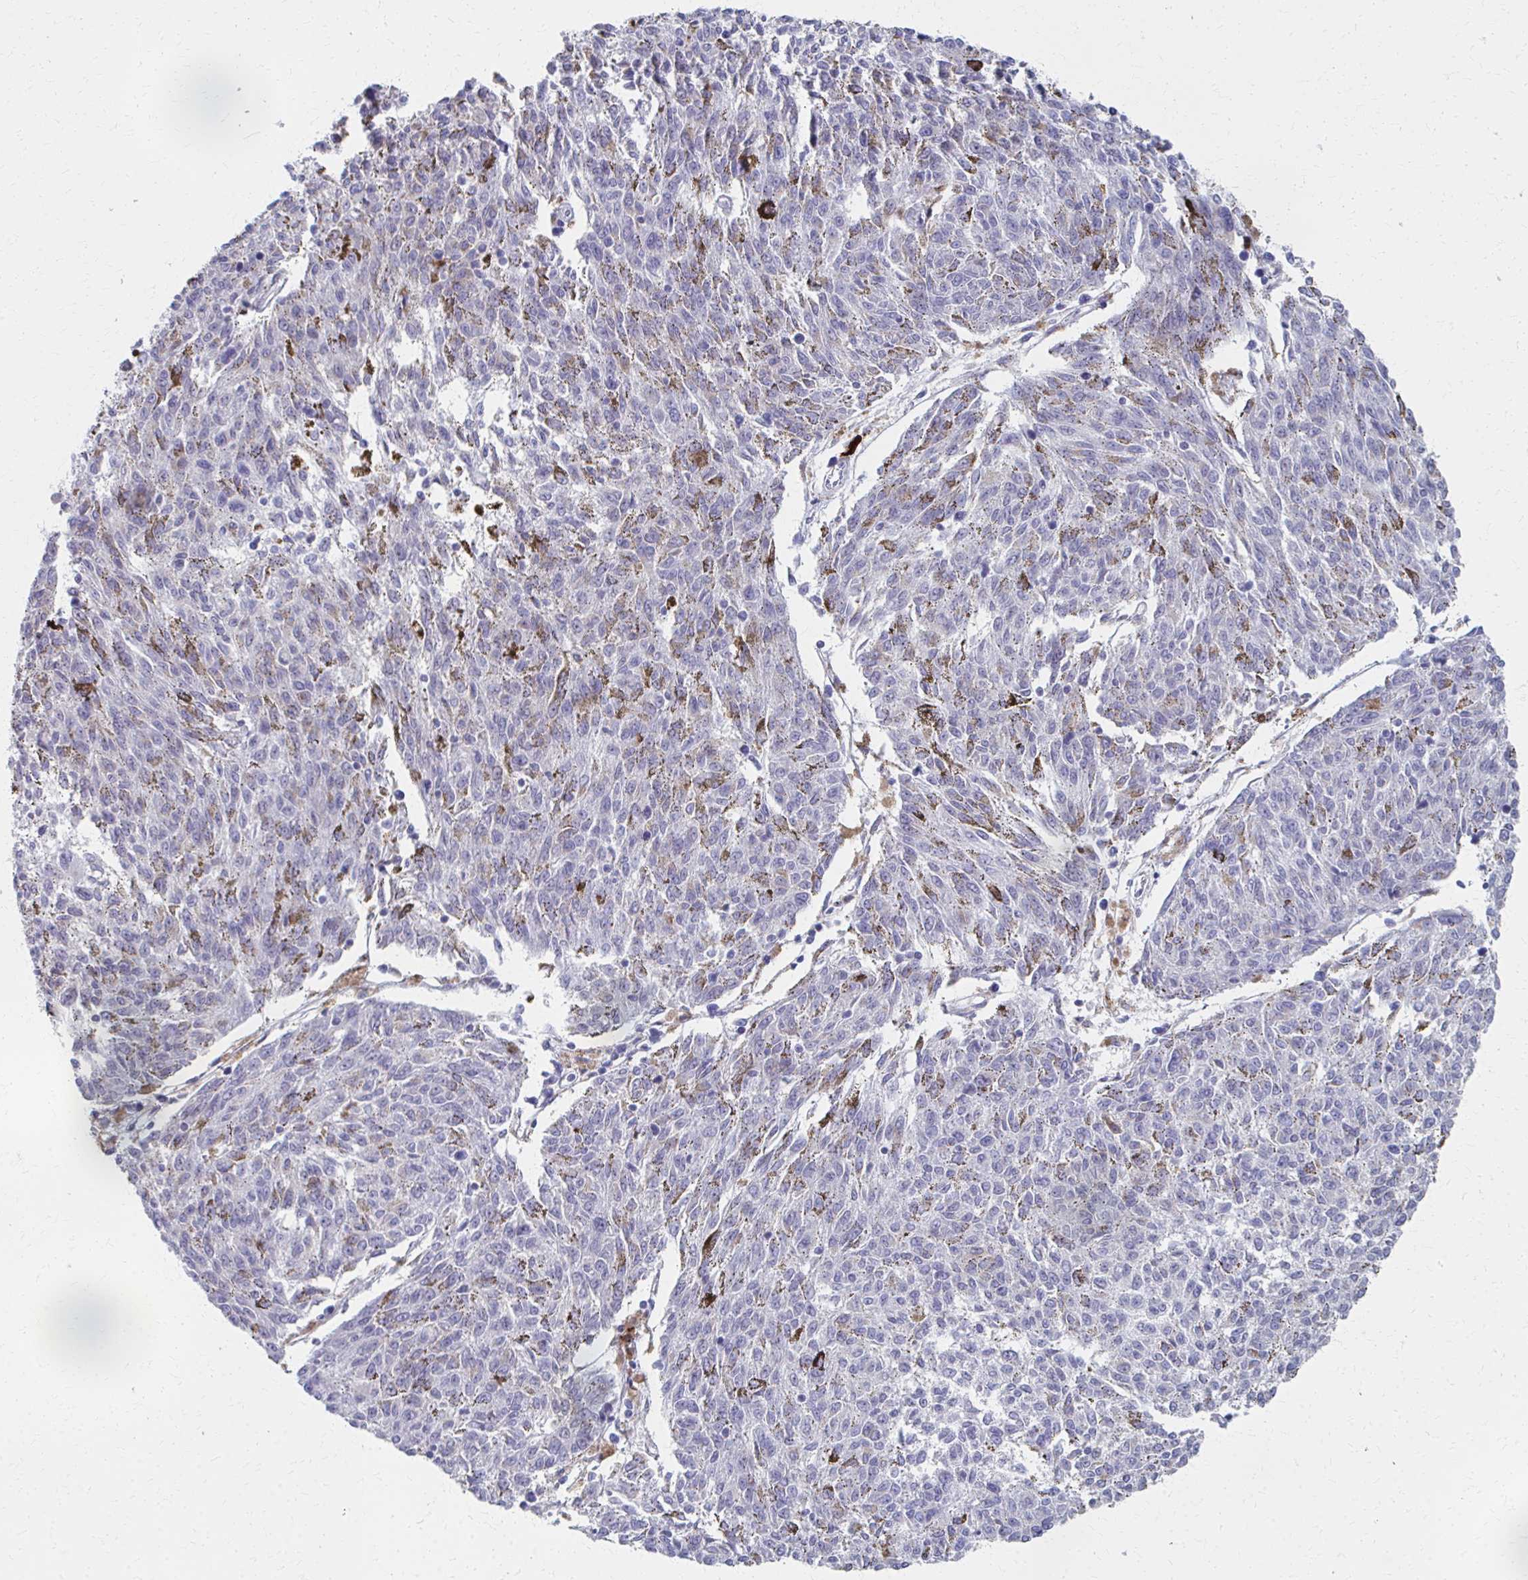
{"staining": {"intensity": "negative", "quantity": "none", "location": "none"}, "tissue": "melanoma", "cell_type": "Tumor cells", "image_type": "cancer", "snomed": [{"axis": "morphology", "description": "Malignant melanoma, NOS"}, {"axis": "topography", "description": "Skin"}], "caption": "This is an immunohistochemistry (IHC) photomicrograph of malignant melanoma. There is no positivity in tumor cells.", "gene": "MS4A2", "patient": {"sex": "female", "age": 72}}